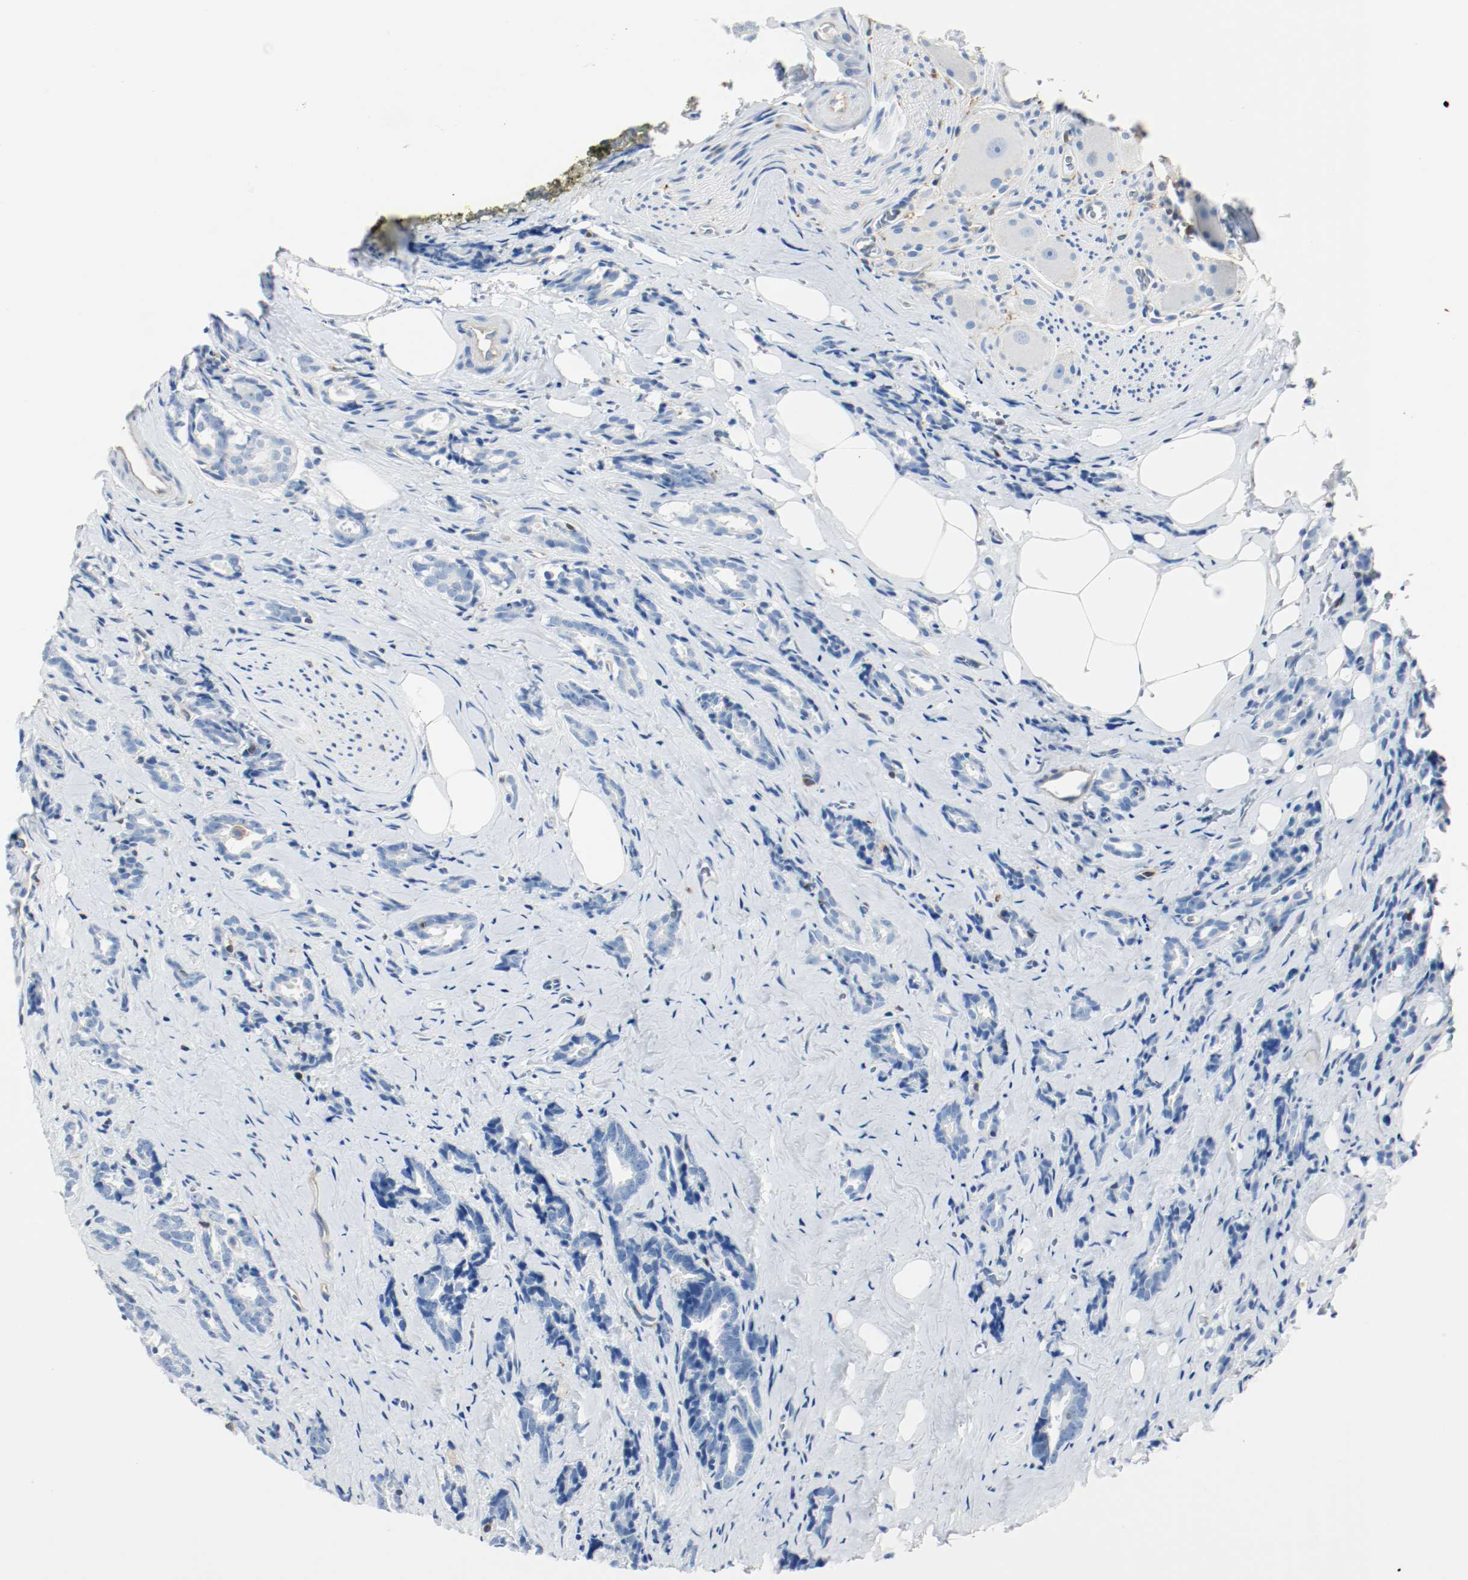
{"staining": {"intensity": "negative", "quantity": "none", "location": "none"}, "tissue": "prostate cancer", "cell_type": "Tumor cells", "image_type": "cancer", "snomed": [{"axis": "morphology", "description": "Adenocarcinoma, High grade"}, {"axis": "topography", "description": "Prostate"}], "caption": "High power microscopy micrograph of an IHC micrograph of prostate cancer (adenocarcinoma (high-grade)), revealing no significant positivity in tumor cells. (Brightfield microscopy of DAB immunohistochemistry at high magnification).", "gene": "ARPC1B", "patient": {"sex": "male", "age": 67}}